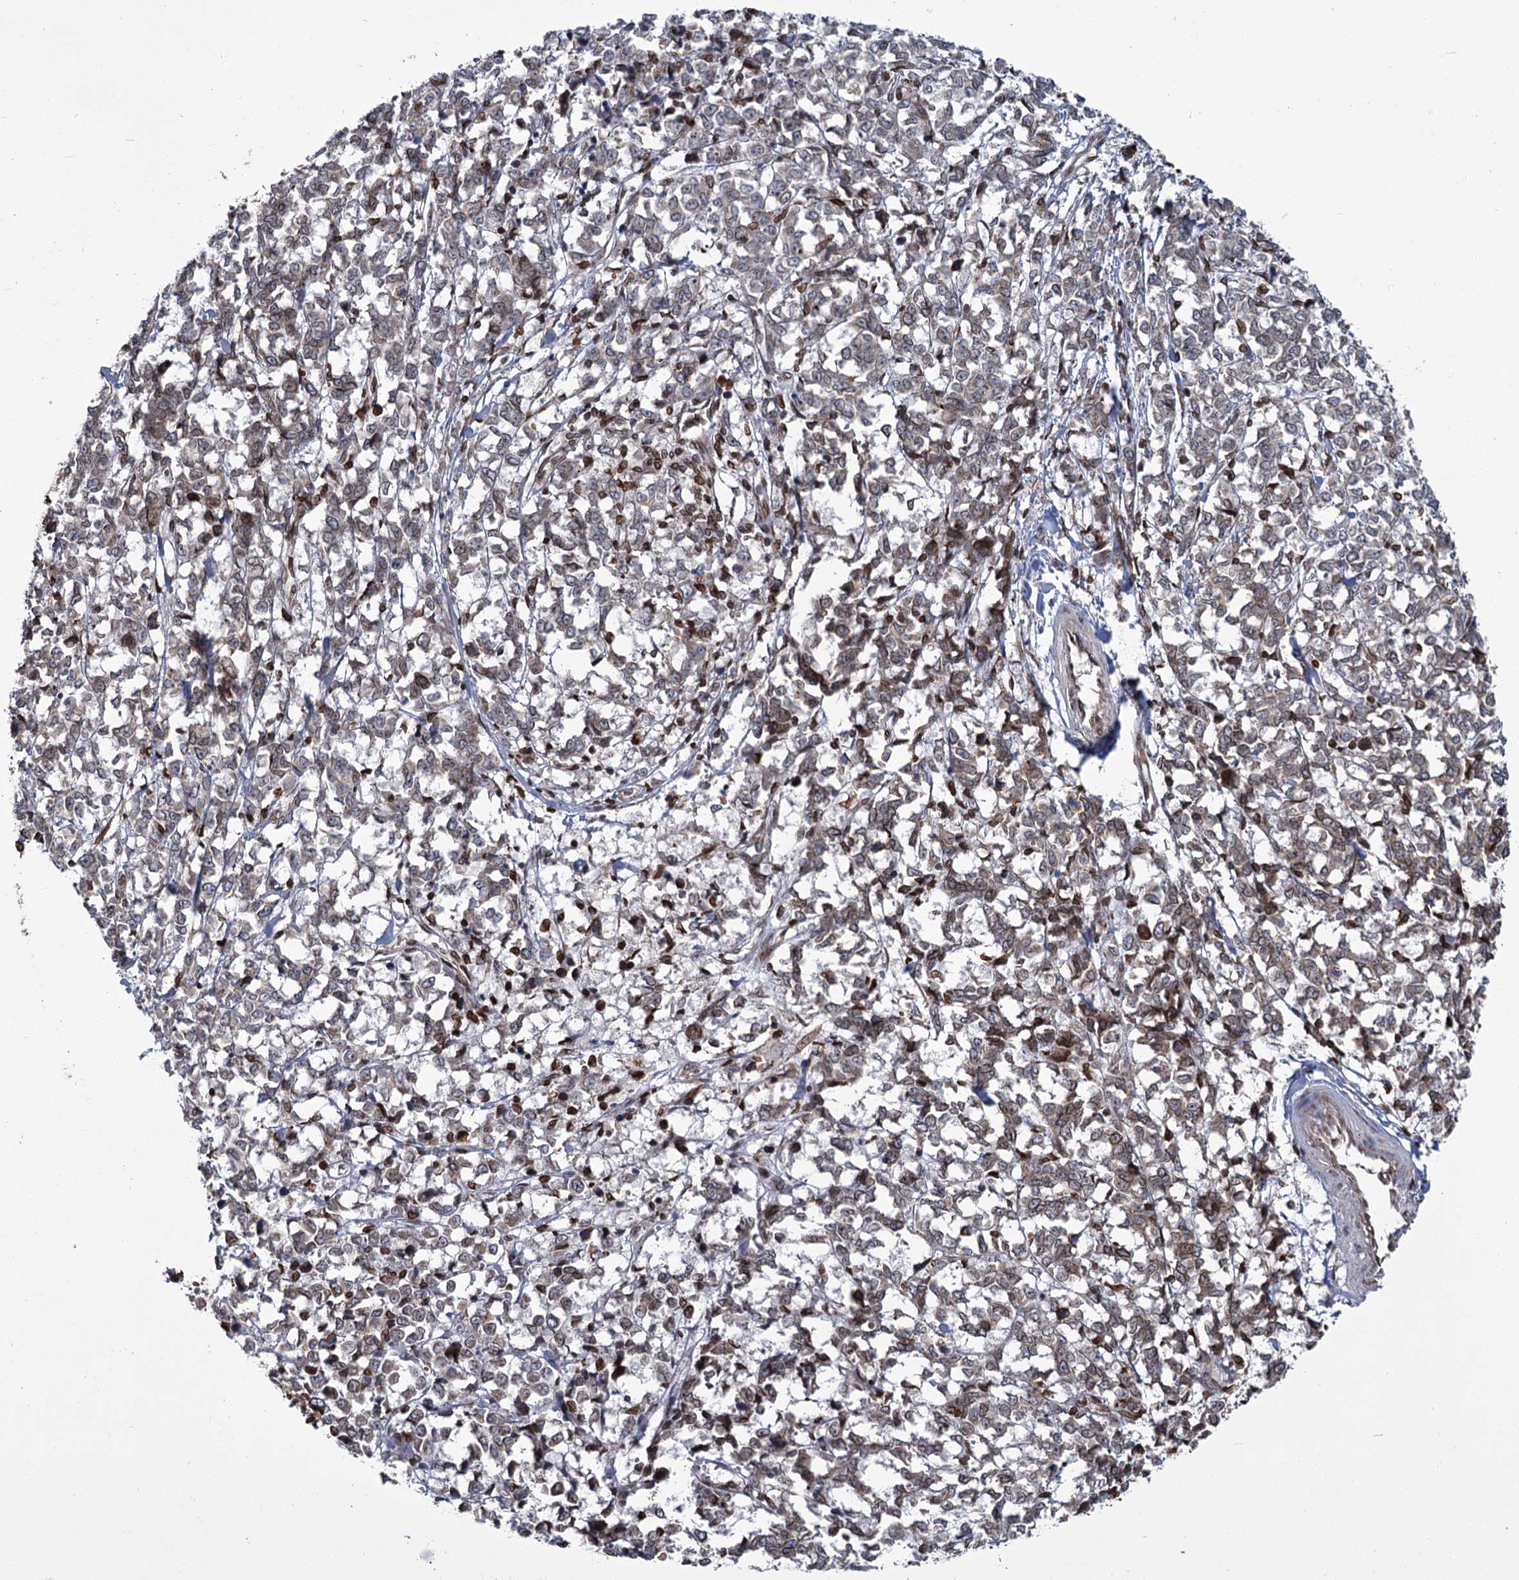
{"staining": {"intensity": "weak", "quantity": "<25%", "location": "cytoplasmic/membranous"}, "tissue": "melanoma", "cell_type": "Tumor cells", "image_type": "cancer", "snomed": [{"axis": "morphology", "description": "Malignant melanoma, NOS"}, {"axis": "topography", "description": "Skin"}], "caption": "Human malignant melanoma stained for a protein using immunohistochemistry shows no positivity in tumor cells.", "gene": "CFAP46", "patient": {"sex": "female", "age": 72}}